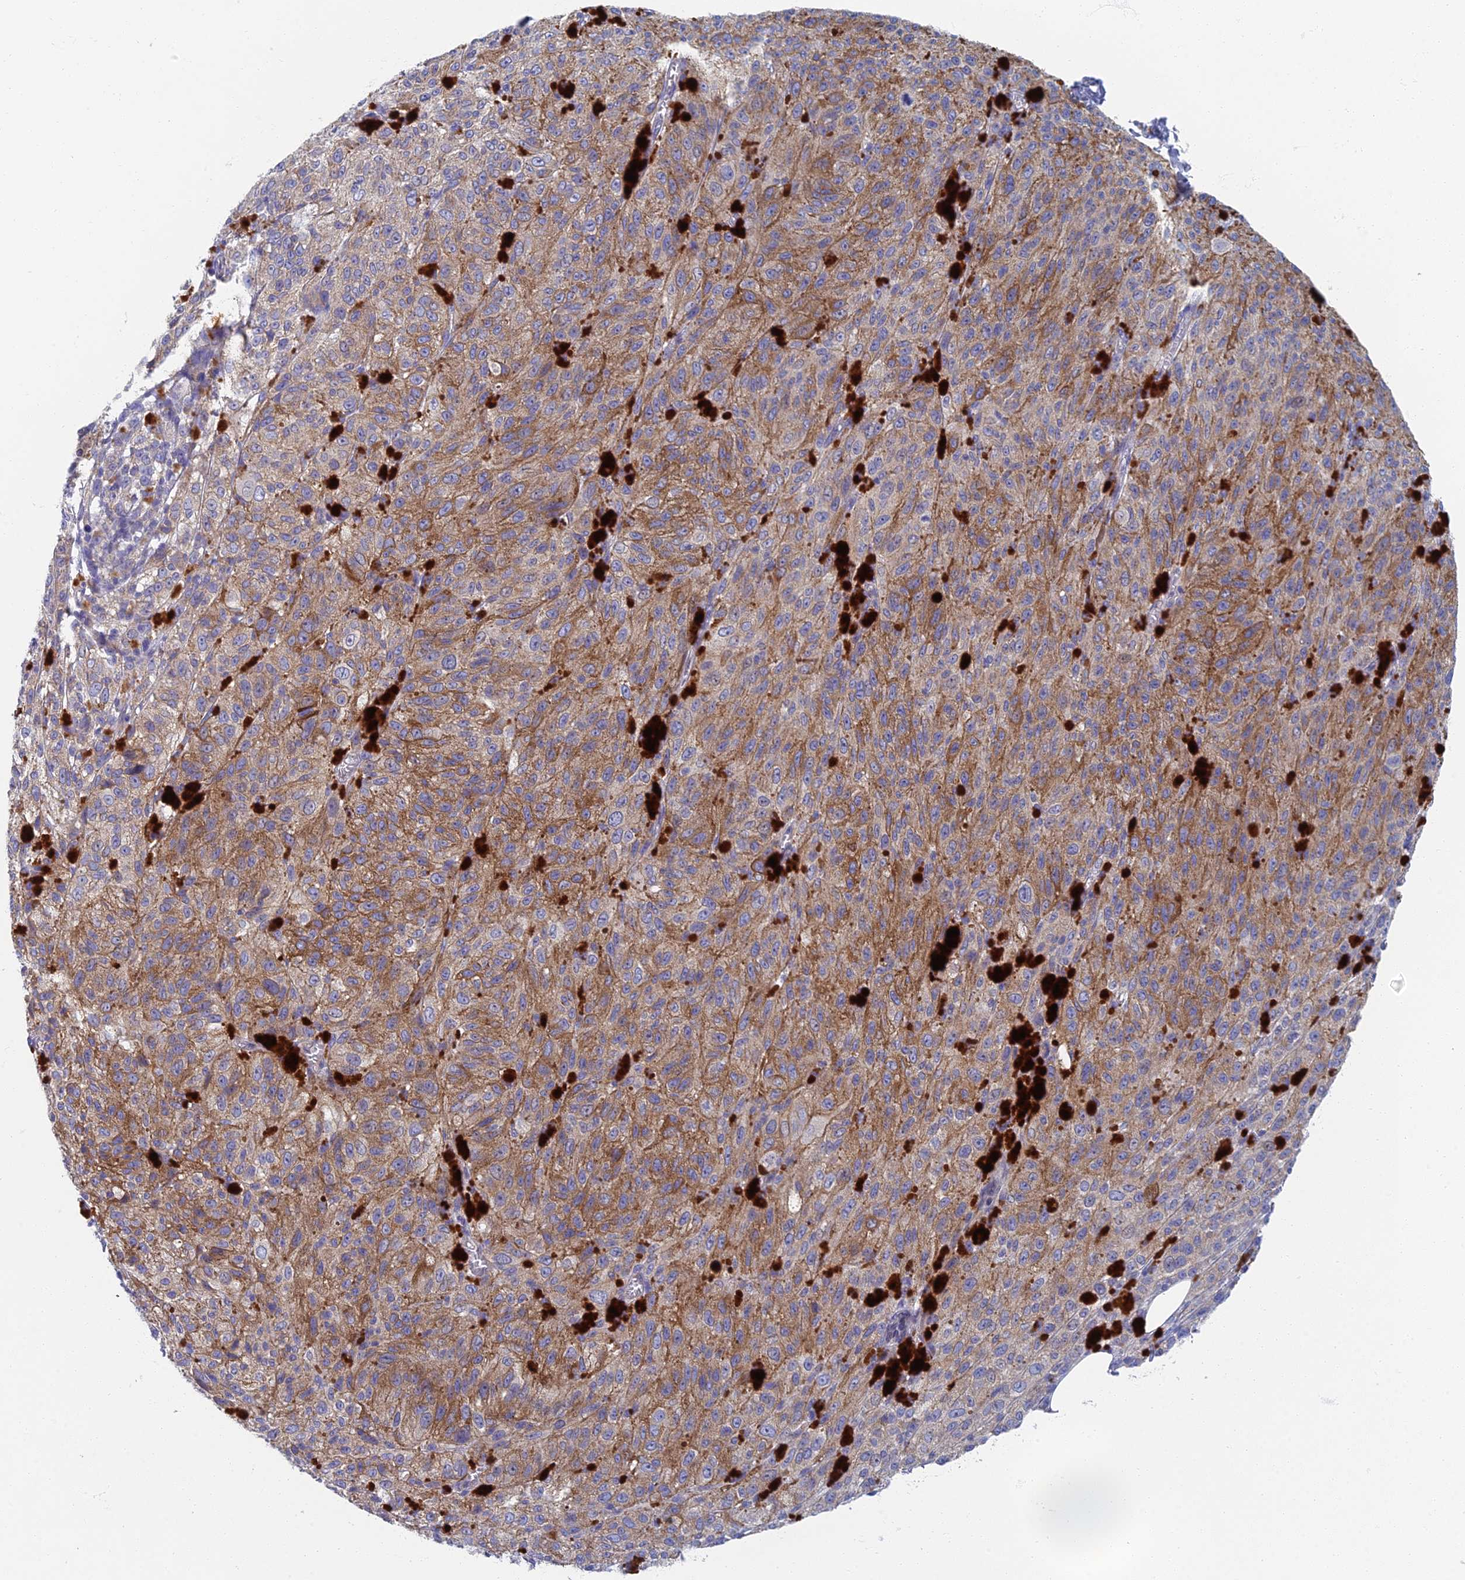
{"staining": {"intensity": "moderate", "quantity": "25%-75%", "location": "cytoplasmic/membranous"}, "tissue": "melanoma", "cell_type": "Tumor cells", "image_type": "cancer", "snomed": [{"axis": "morphology", "description": "Malignant melanoma, NOS"}, {"axis": "topography", "description": "Skin"}], "caption": "Malignant melanoma stained with a protein marker shows moderate staining in tumor cells.", "gene": "SPIN4", "patient": {"sex": "female", "age": 52}}